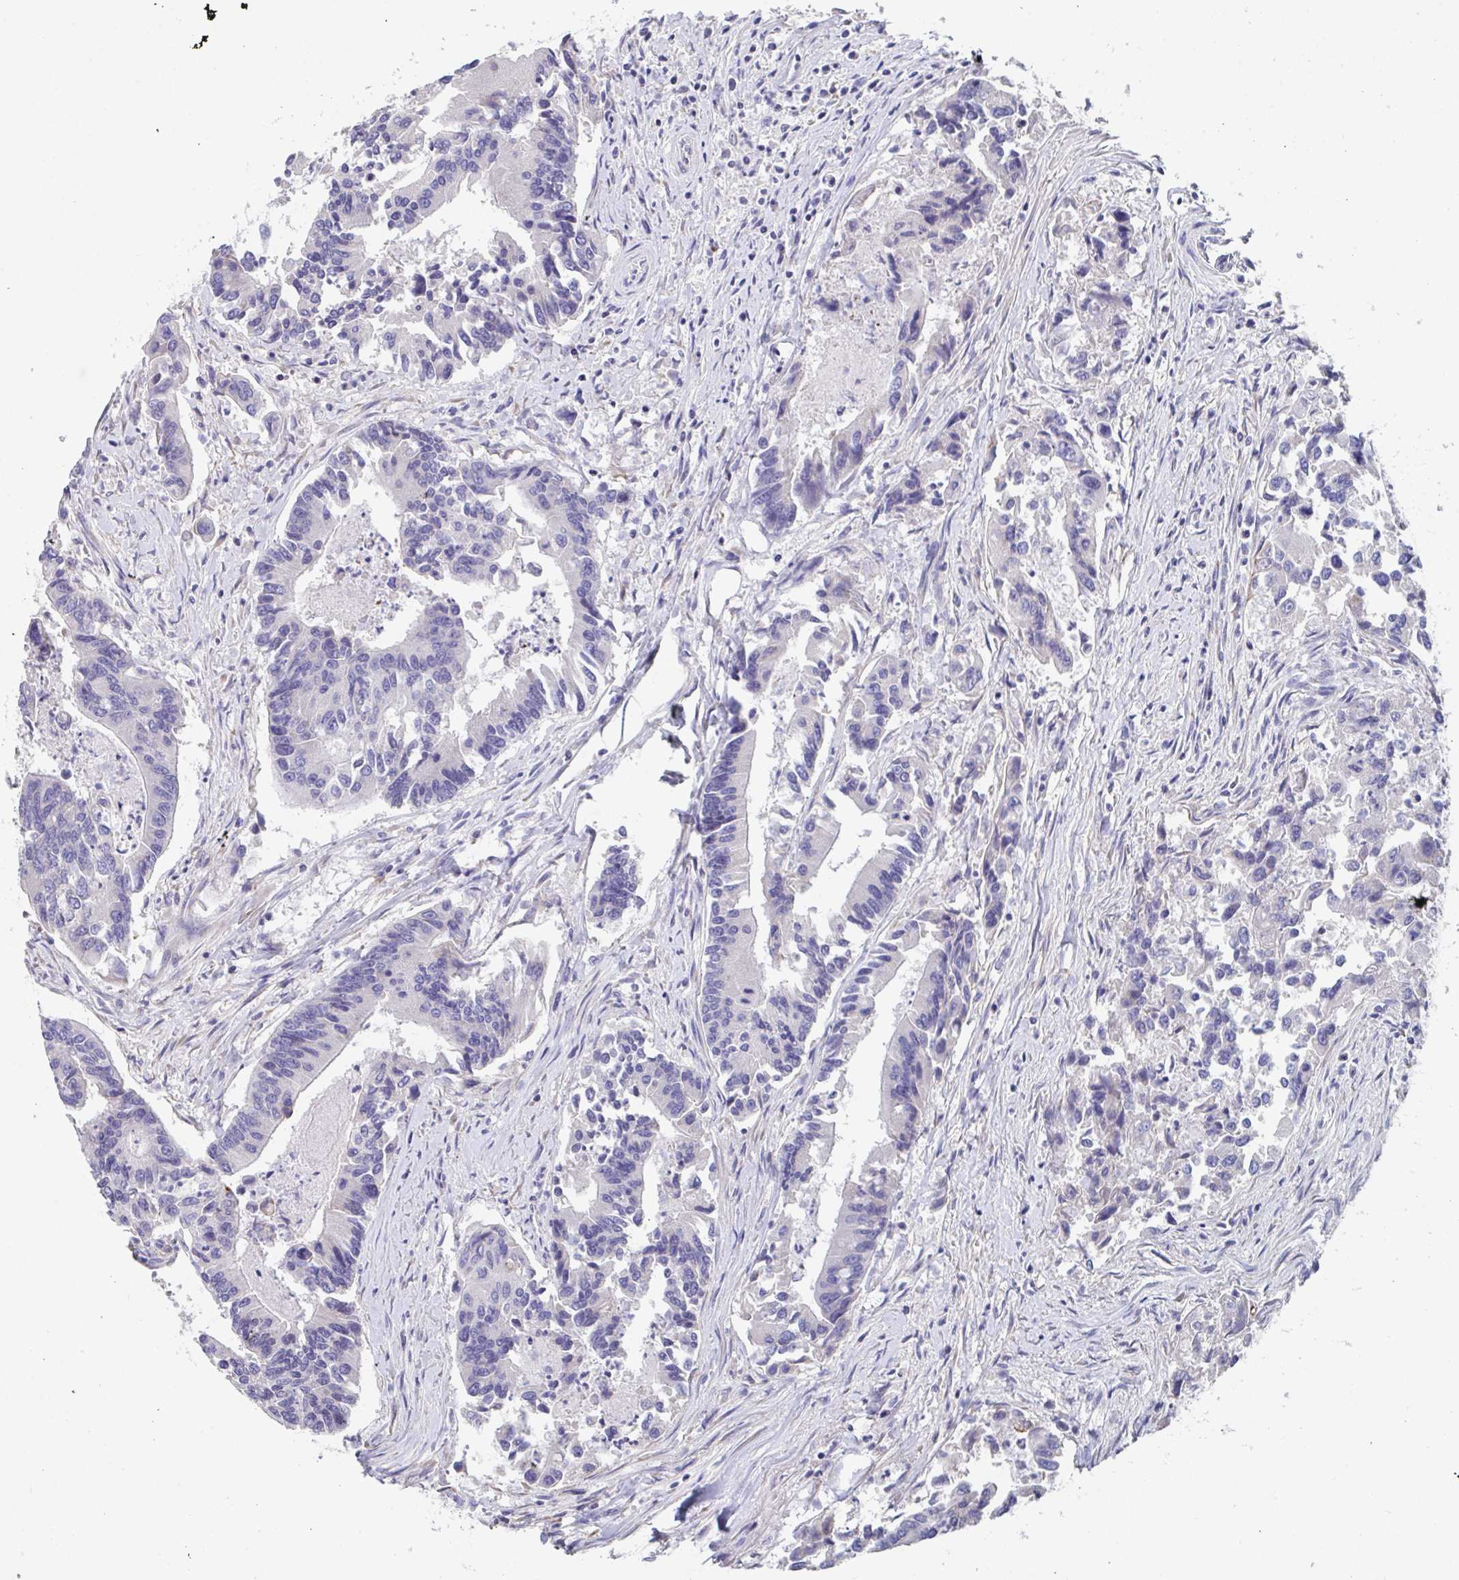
{"staining": {"intensity": "negative", "quantity": "none", "location": "none"}, "tissue": "colorectal cancer", "cell_type": "Tumor cells", "image_type": "cancer", "snomed": [{"axis": "morphology", "description": "Adenocarcinoma, NOS"}, {"axis": "topography", "description": "Colon"}], "caption": "High power microscopy photomicrograph of an immunohistochemistry histopathology image of colorectal cancer (adenocarcinoma), revealing no significant positivity in tumor cells.", "gene": "LRRC58", "patient": {"sex": "female", "age": 67}}